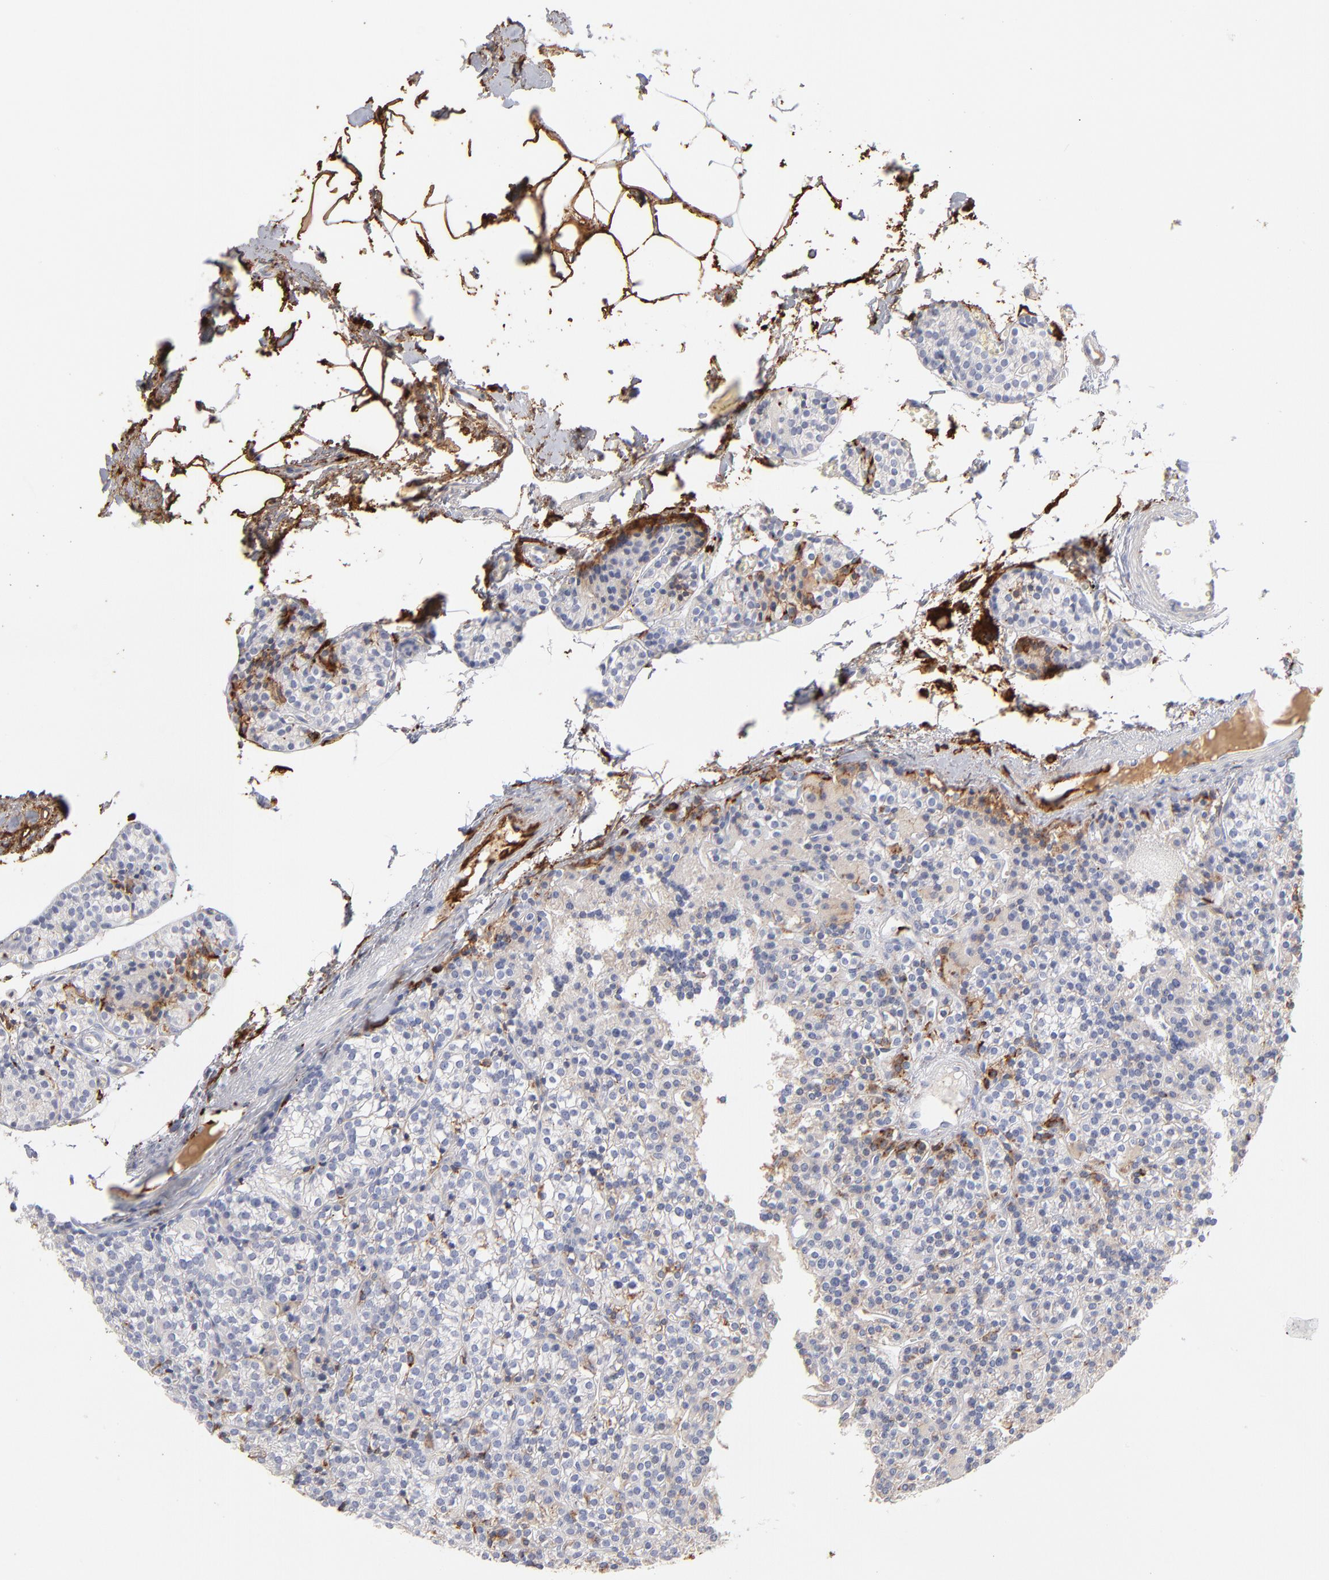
{"staining": {"intensity": "negative", "quantity": "none", "location": "none"}, "tissue": "parathyroid gland", "cell_type": "Glandular cells", "image_type": "normal", "snomed": [{"axis": "morphology", "description": "Normal tissue, NOS"}, {"axis": "topography", "description": "Parathyroid gland"}], "caption": "Immunohistochemical staining of benign human parathyroid gland displays no significant staining in glandular cells. Nuclei are stained in blue.", "gene": "APOH", "patient": {"sex": "female", "age": 50}}